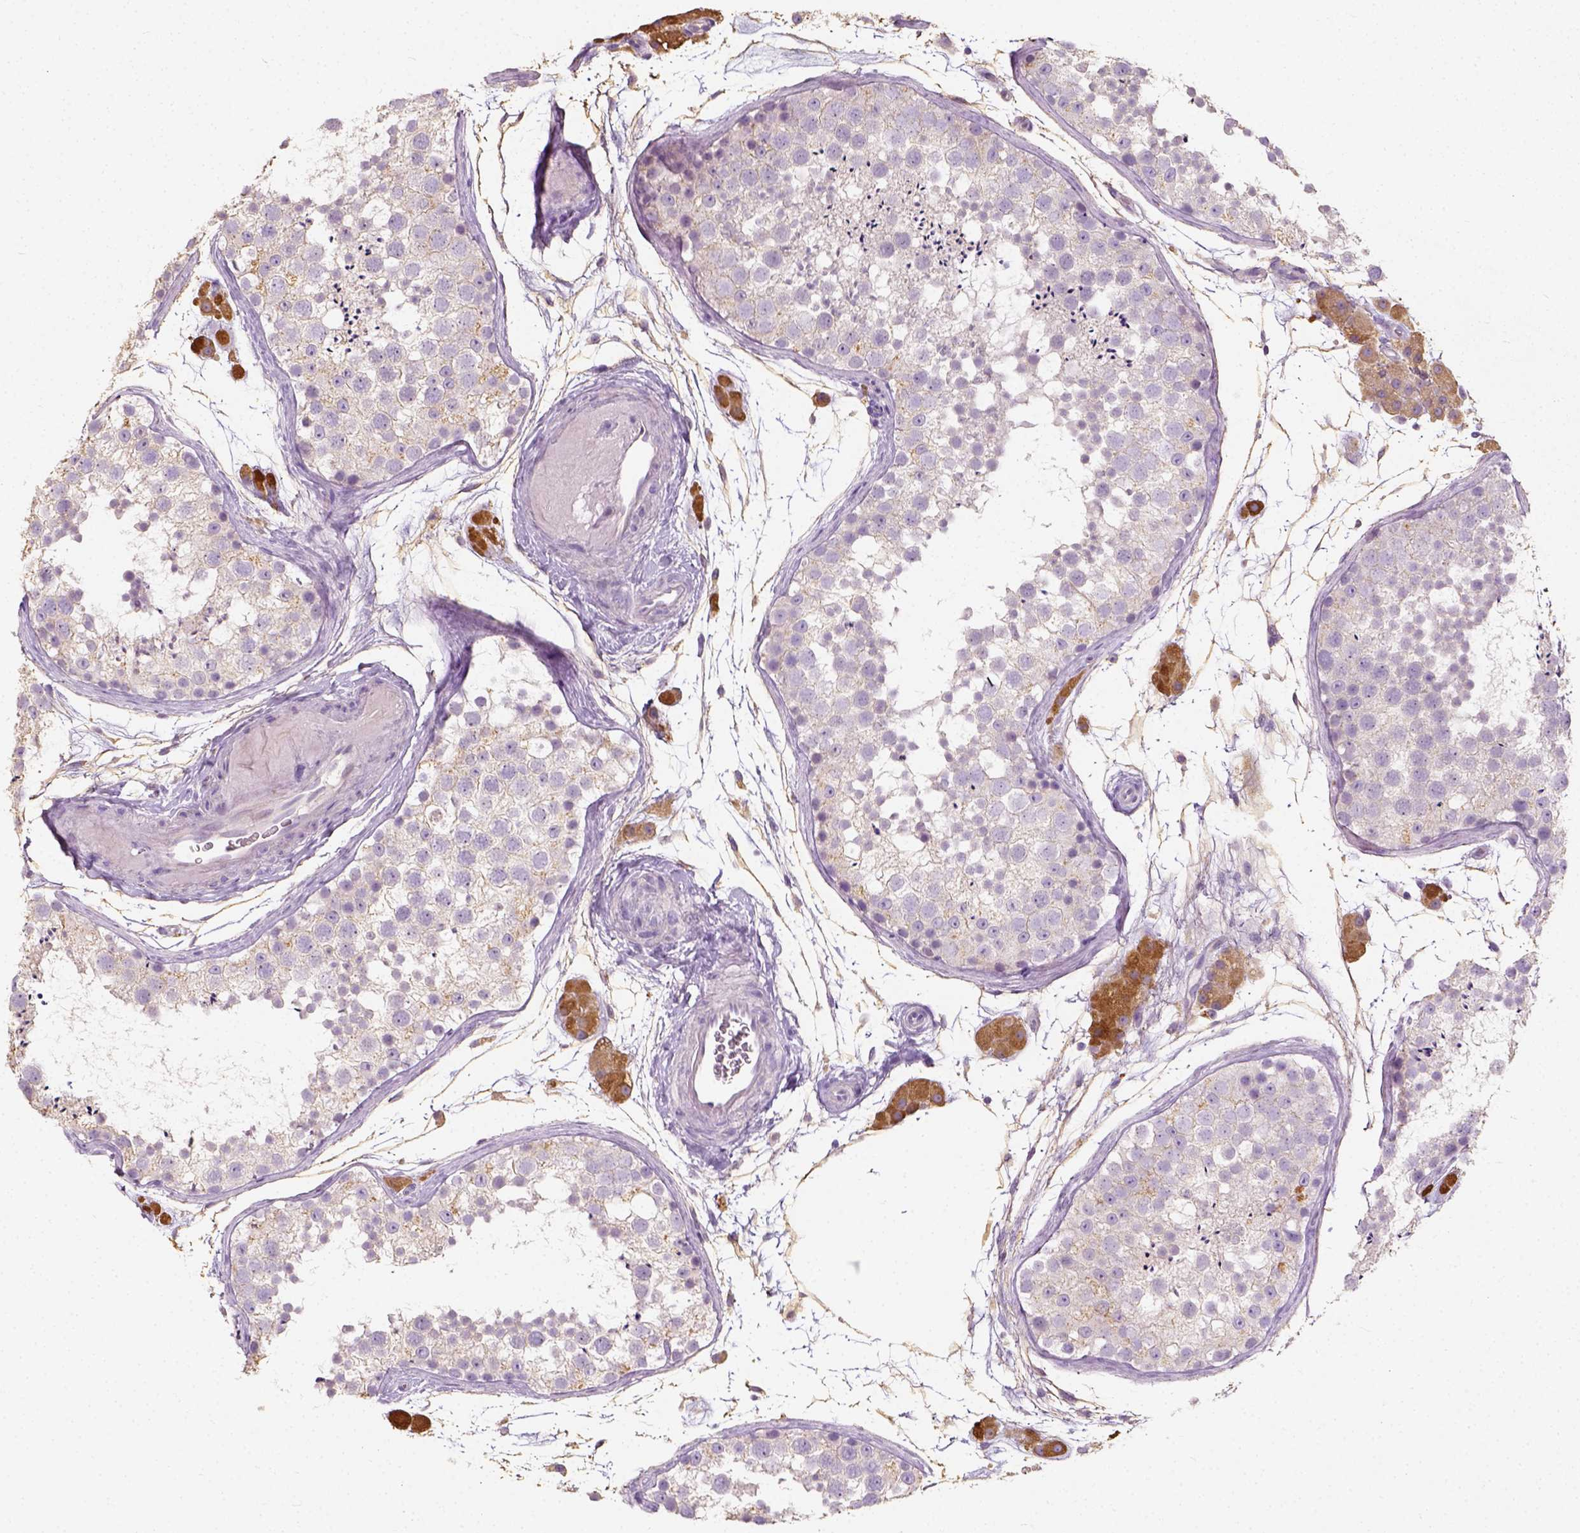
{"staining": {"intensity": "negative", "quantity": "none", "location": "none"}, "tissue": "testis", "cell_type": "Cells in seminiferous ducts", "image_type": "normal", "snomed": [{"axis": "morphology", "description": "Normal tissue, NOS"}, {"axis": "topography", "description": "Testis"}], "caption": "The image shows no staining of cells in seminiferous ducts in normal testis.", "gene": "DHCR24", "patient": {"sex": "male", "age": 41}}